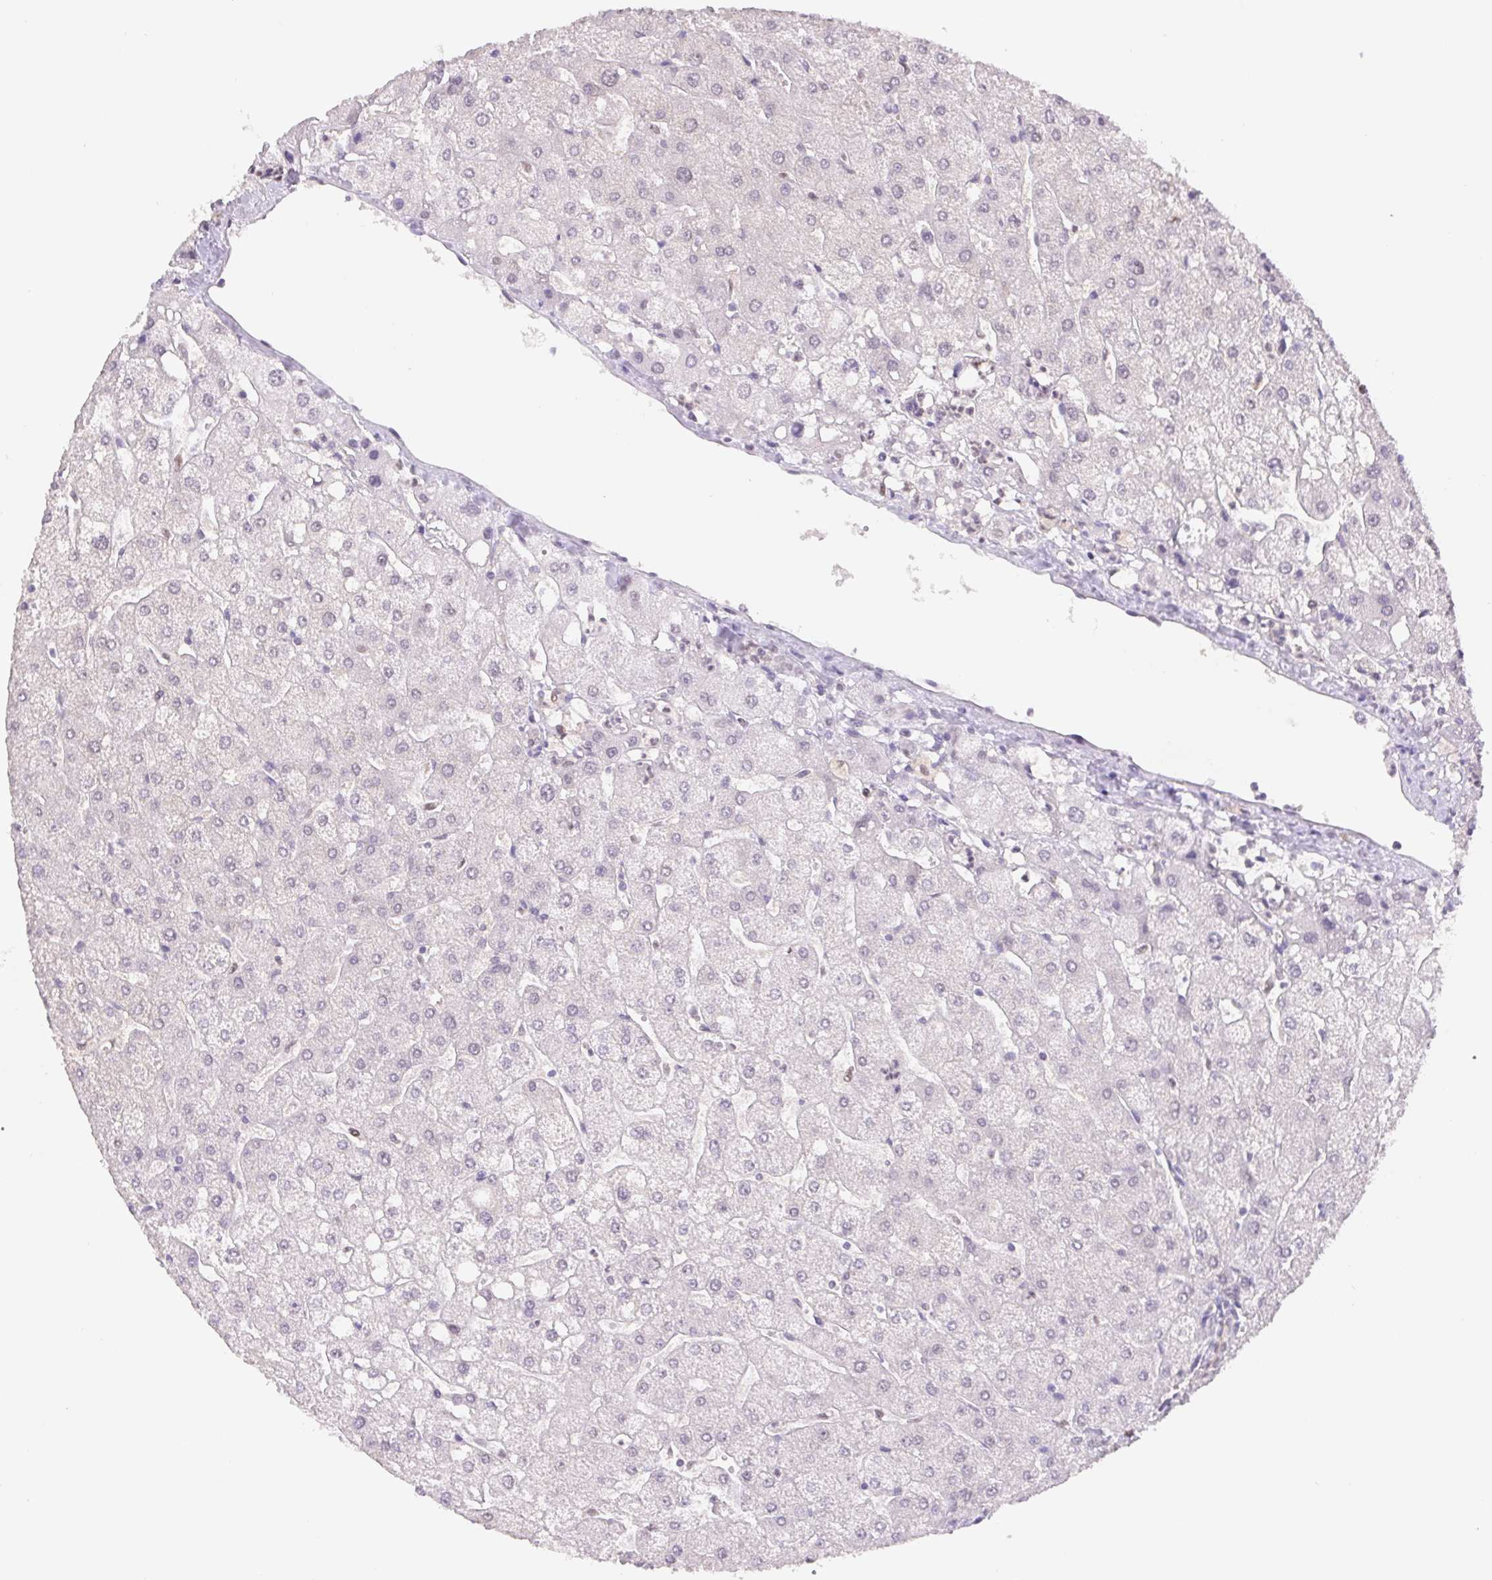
{"staining": {"intensity": "weak", "quantity": "<25%", "location": "nuclear"}, "tissue": "liver", "cell_type": "Cholangiocytes", "image_type": "normal", "snomed": [{"axis": "morphology", "description": "Normal tissue, NOS"}, {"axis": "topography", "description": "Liver"}], "caption": "Protein analysis of unremarkable liver reveals no significant staining in cholangiocytes.", "gene": "L3MBTL4", "patient": {"sex": "male", "age": 67}}